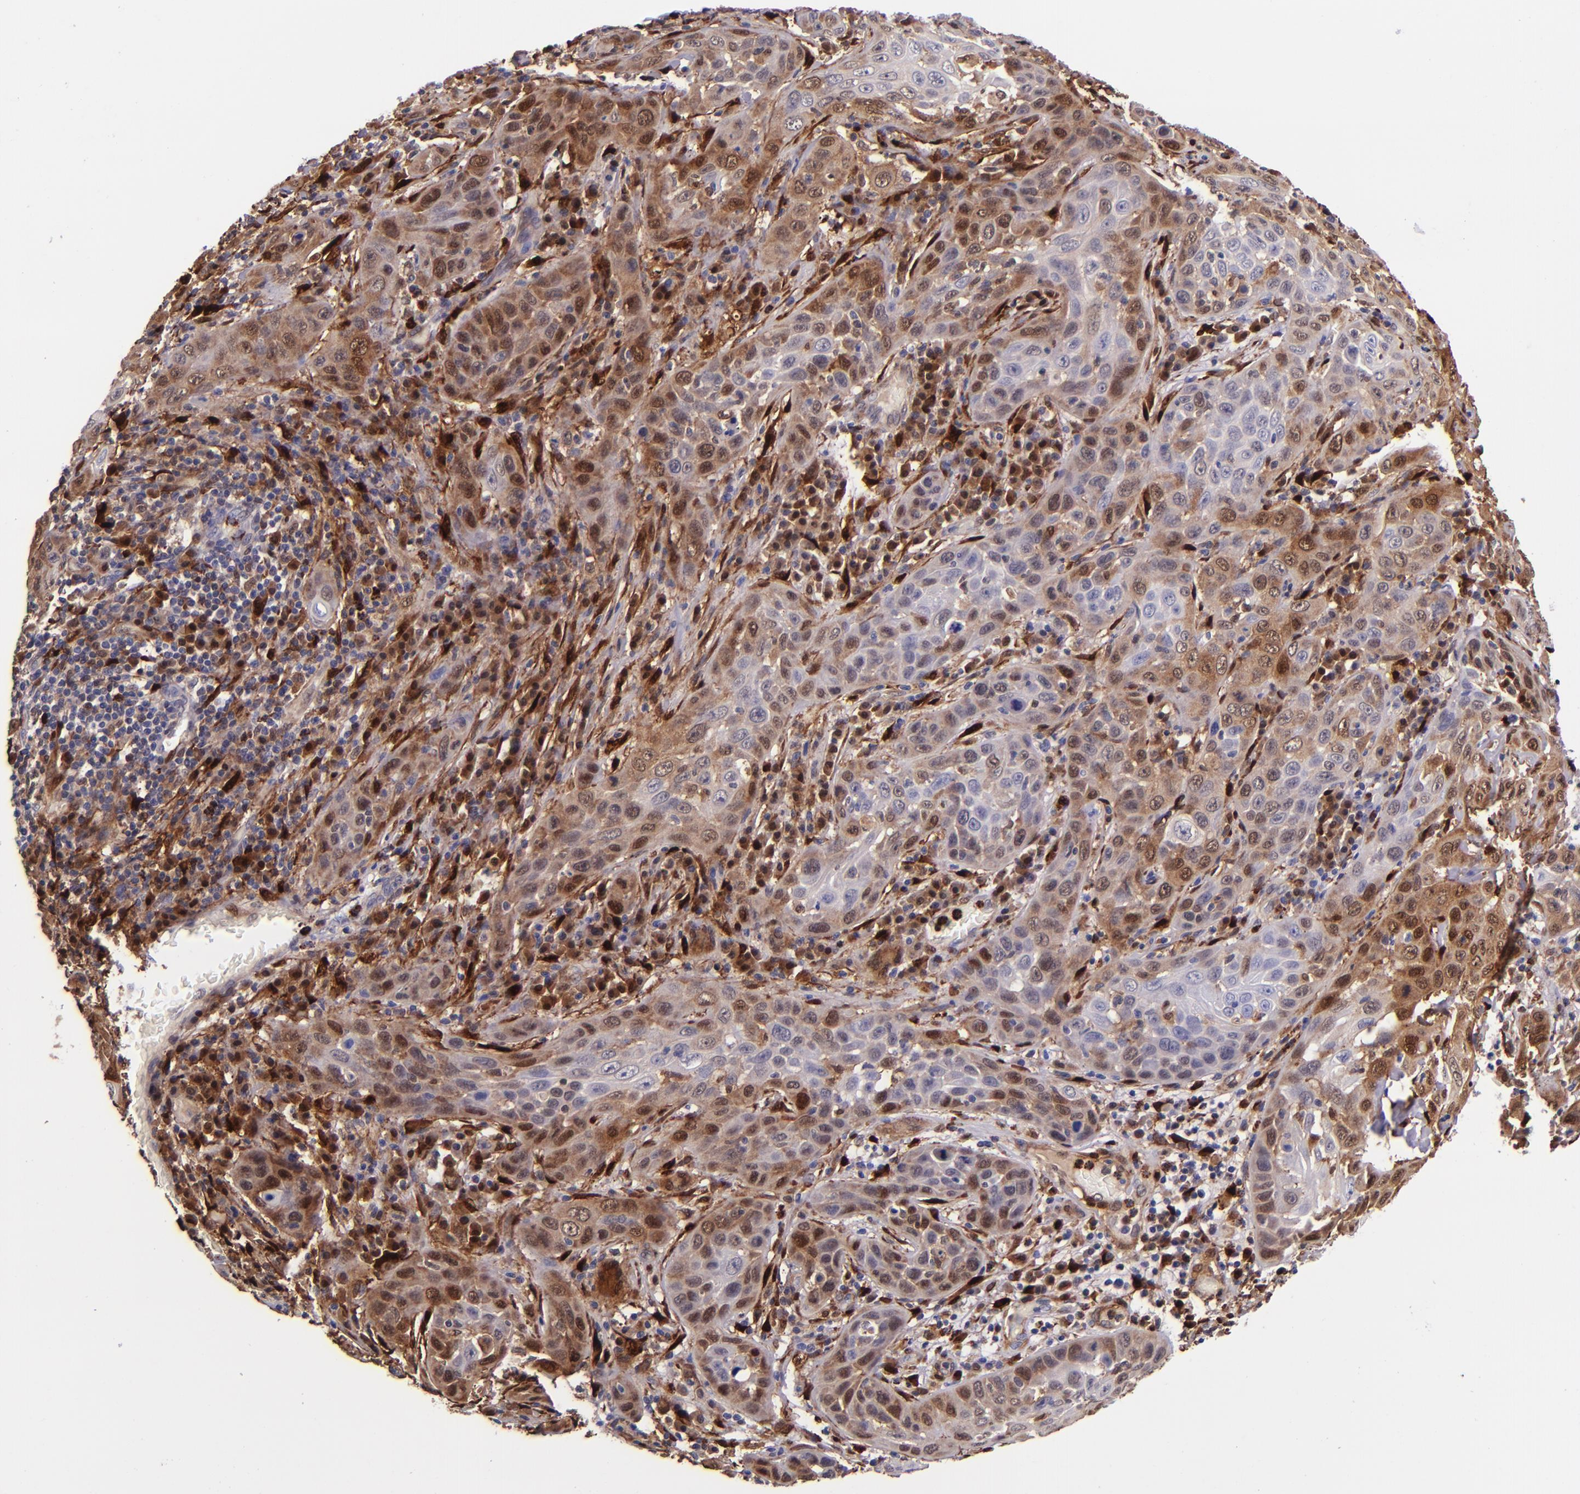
{"staining": {"intensity": "moderate", "quantity": "25%-75%", "location": "cytoplasmic/membranous,nuclear"}, "tissue": "skin cancer", "cell_type": "Tumor cells", "image_type": "cancer", "snomed": [{"axis": "morphology", "description": "Squamous cell carcinoma, NOS"}, {"axis": "topography", "description": "Skin"}], "caption": "DAB immunohistochemical staining of human skin squamous cell carcinoma demonstrates moderate cytoplasmic/membranous and nuclear protein positivity in about 25%-75% of tumor cells. (Stains: DAB (3,3'-diaminobenzidine) in brown, nuclei in blue, Microscopy: brightfield microscopy at high magnification).", "gene": "LGALS1", "patient": {"sex": "male", "age": 84}}